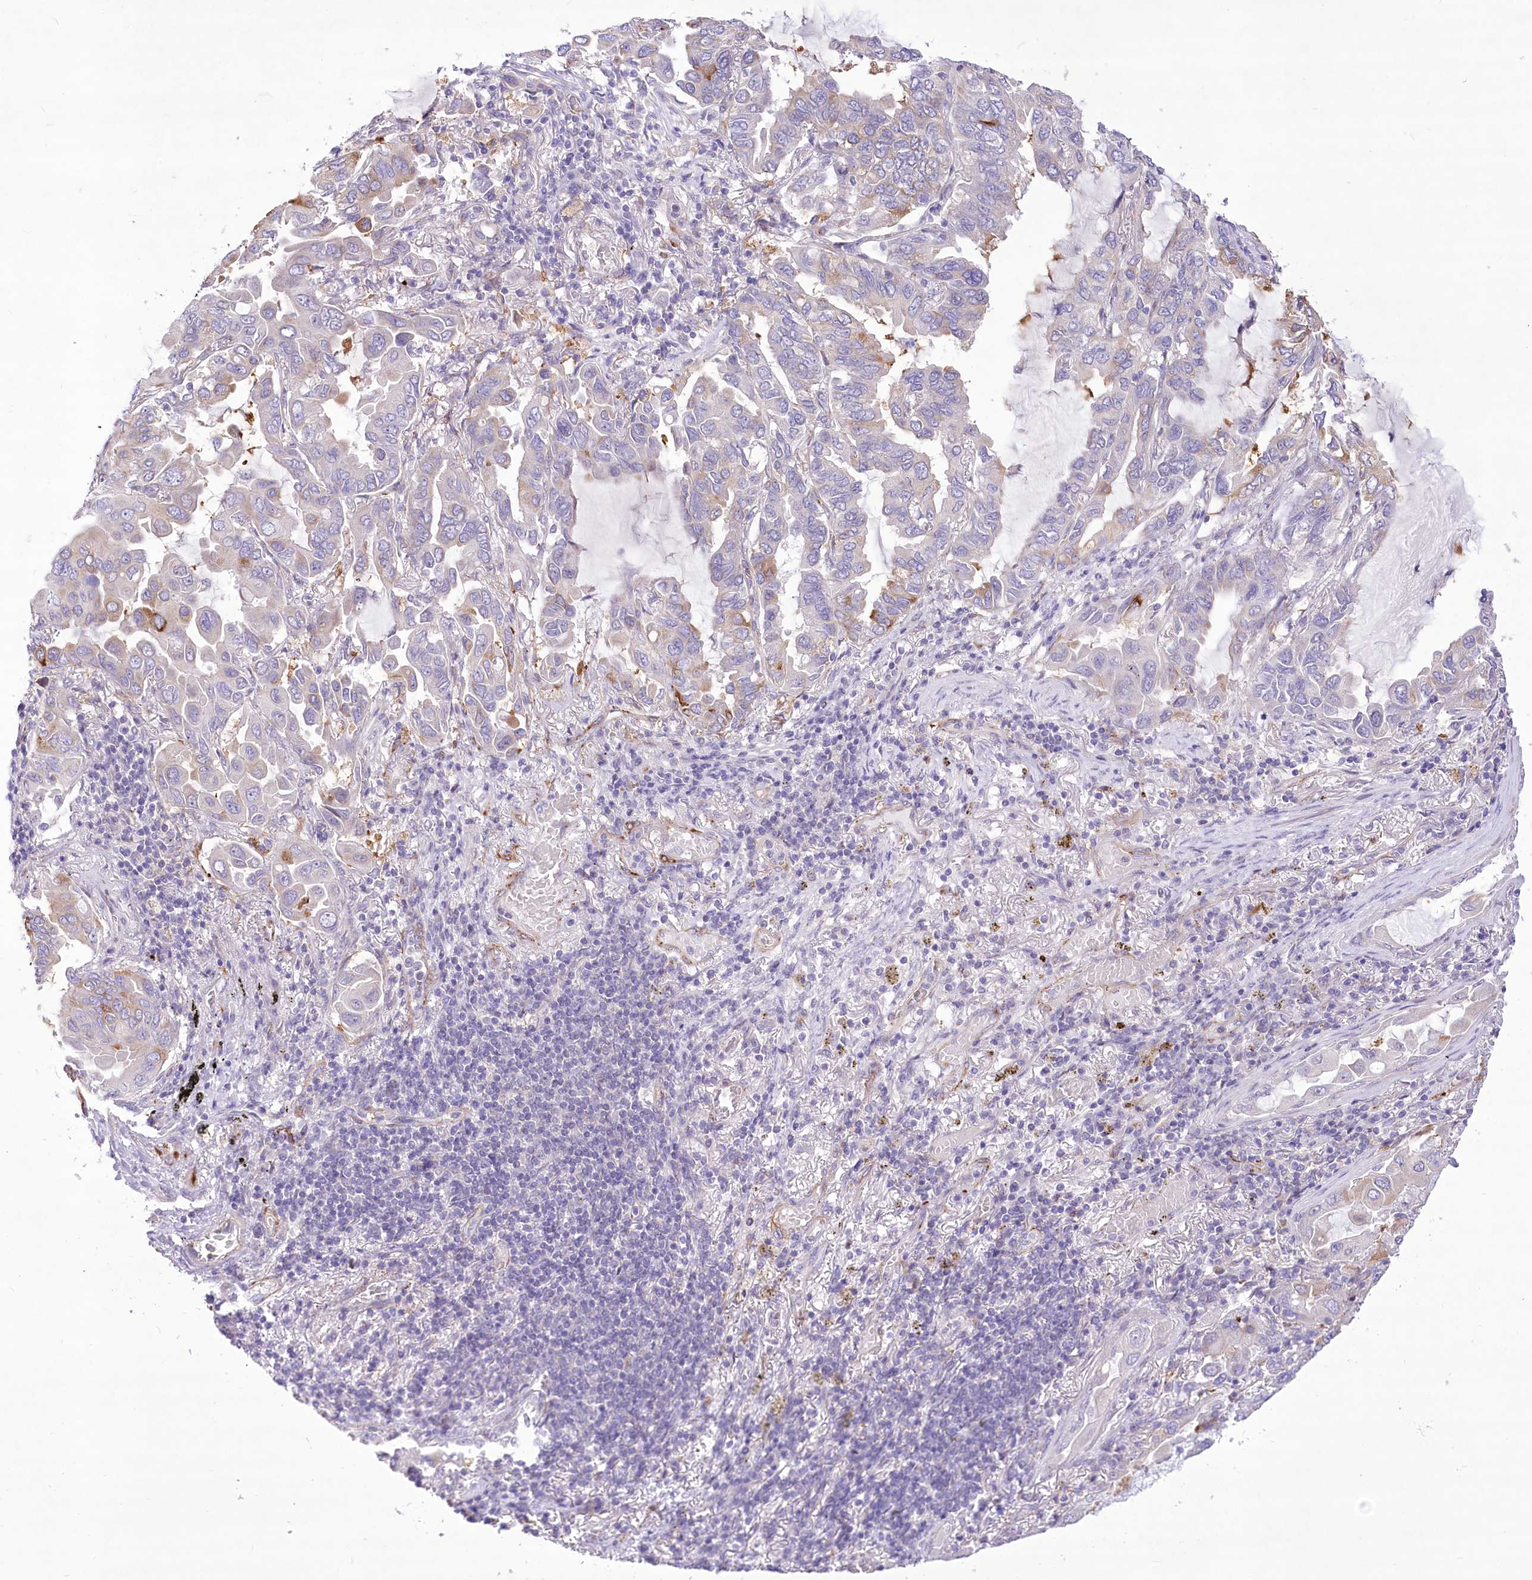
{"staining": {"intensity": "negative", "quantity": "none", "location": "none"}, "tissue": "lung cancer", "cell_type": "Tumor cells", "image_type": "cancer", "snomed": [{"axis": "morphology", "description": "Adenocarcinoma, NOS"}, {"axis": "topography", "description": "Lung"}], "caption": "DAB immunohistochemical staining of lung adenocarcinoma displays no significant staining in tumor cells. (DAB (3,3'-diaminobenzidine) immunohistochemistry with hematoxylin counter stain).", "gene": "ANGPTL3", "patient": {"sex": "male", "age": 64}}